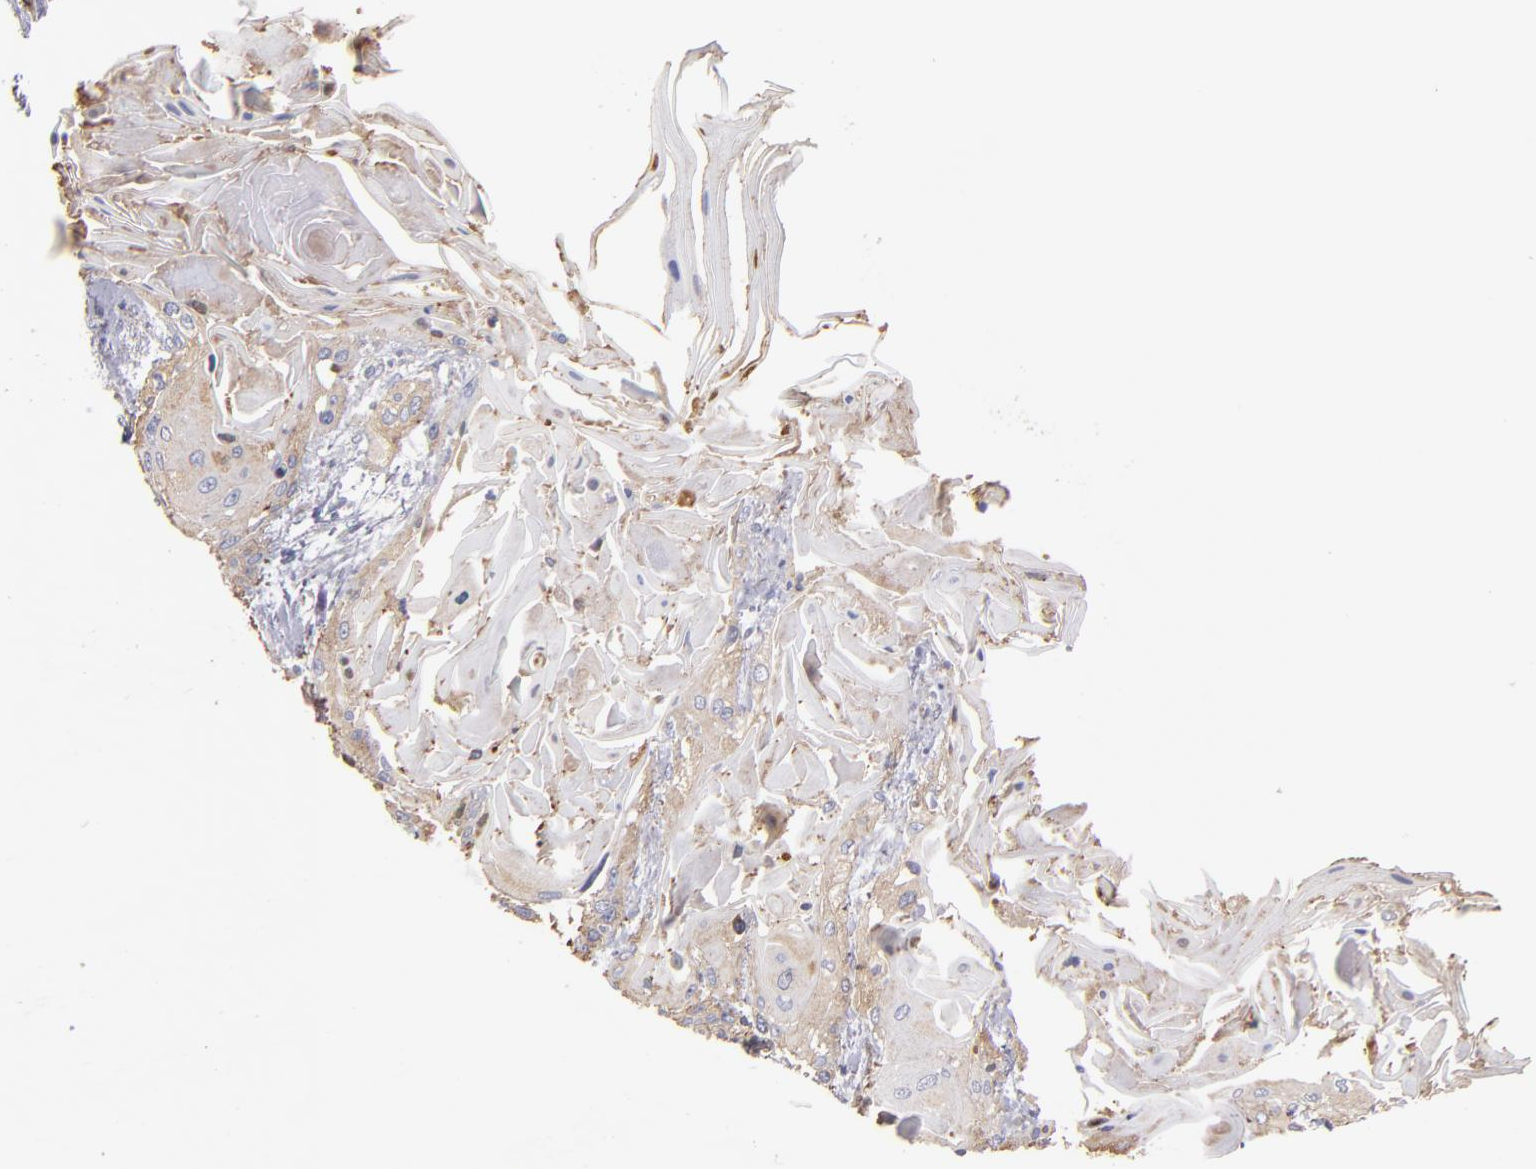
{"staining": {"intensity": "weak", "quantity": "25%-75%", "location": "cytoplasmic/membranous"}, "tissue": "cervical cancer", "cell_type": "Tumor cells", "image_type": "cancer", "snomed": [{"axis": "morphology", "description": "Squamous cell carcinoma, NOS"}, {"axis": "topography", "description": "Cervix"}], "caption": "Immunohistochemistry of human cervical squamous cell carcinoma demonstrates low levels of weak cytoplasmic/membranous positivity in approximately 25%-75% of tumor cells.", "gene": "ESYT2", "patient": {"sex": "female", "age": 57}}